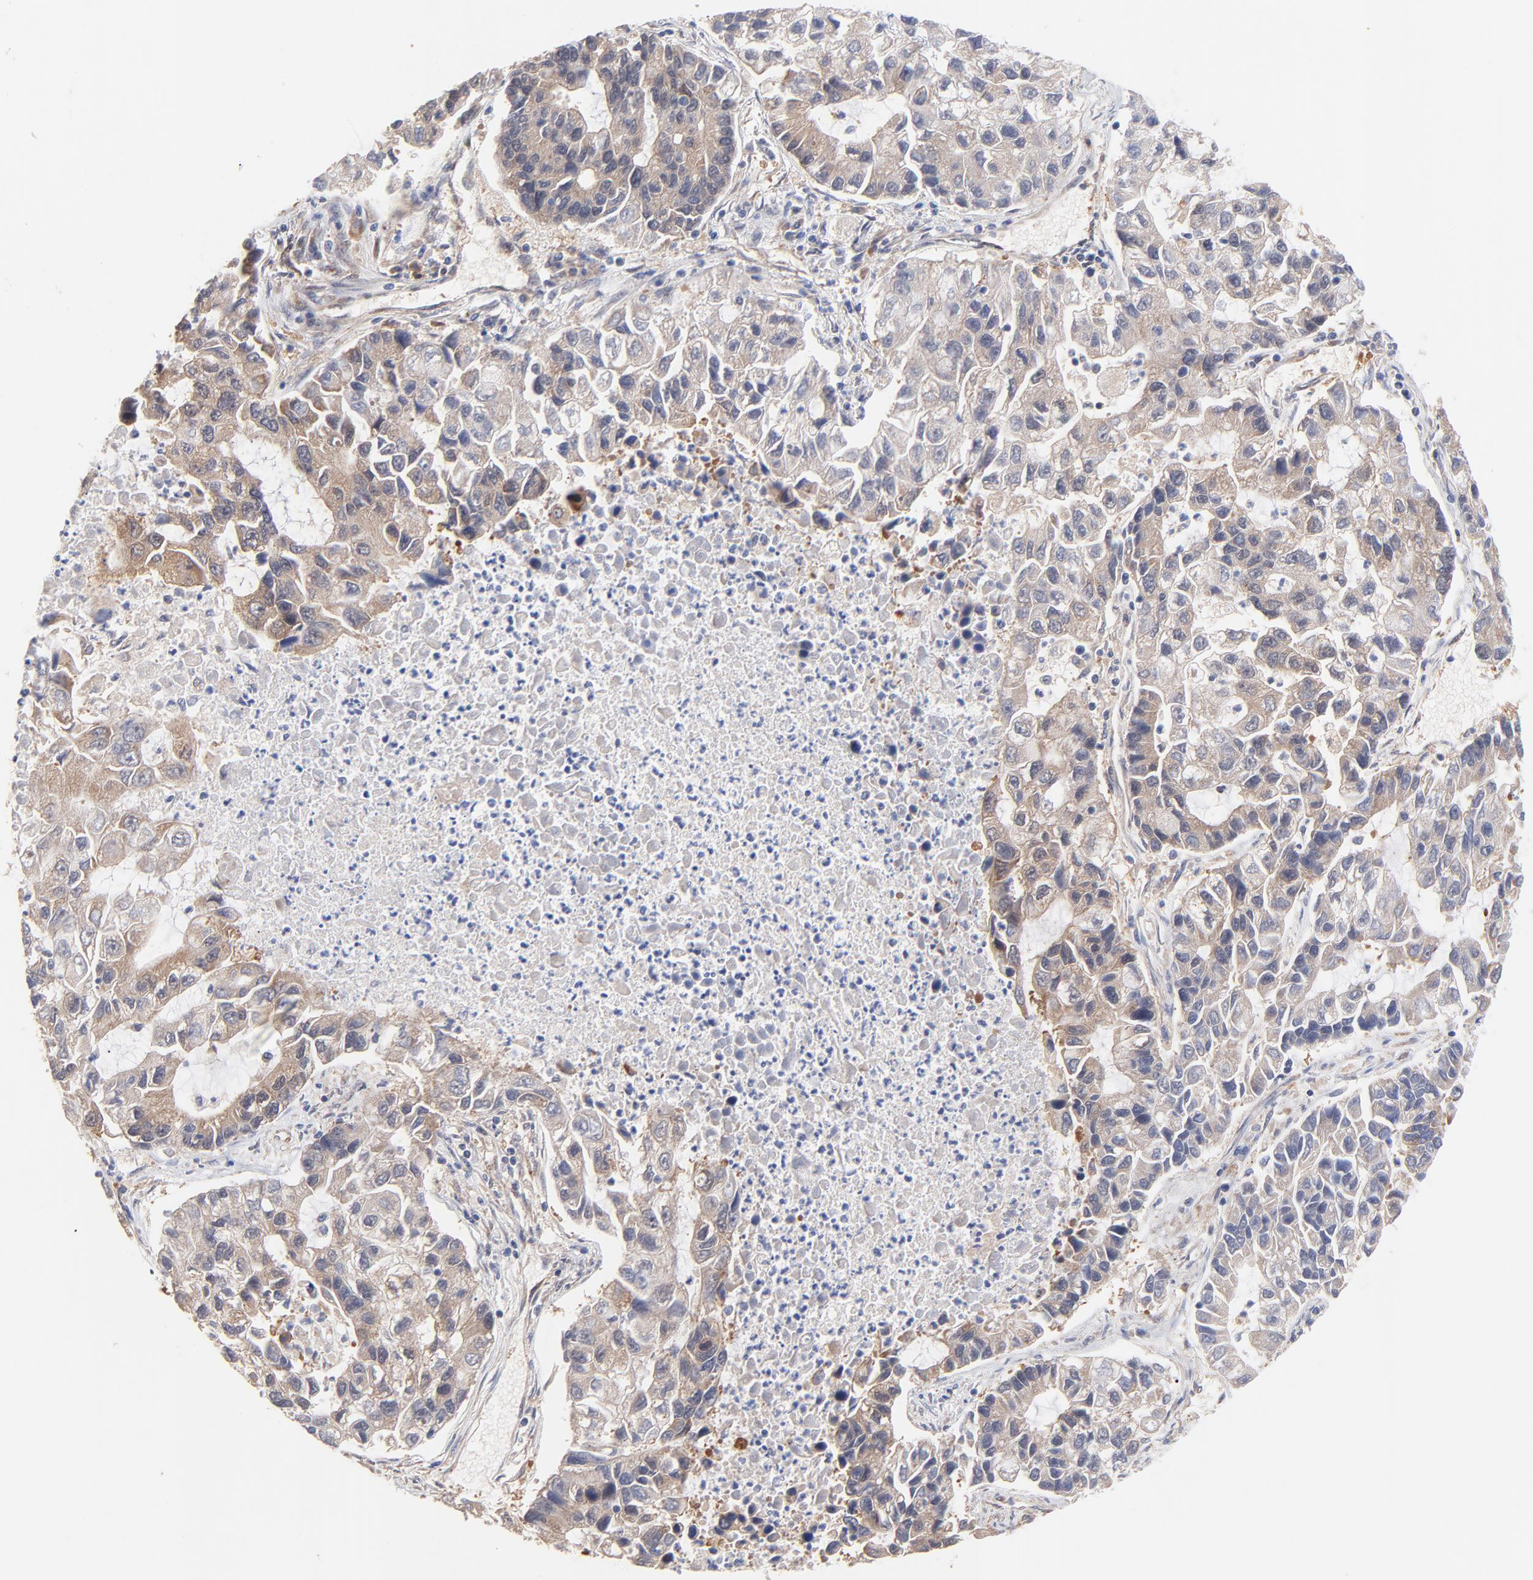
{"staining": {"intensity": "moderate", "quantity": ">75%", "location": "cytoplasmic/membranous"}, "tissue": "lung cancer", "cell_type": "Tumor cells", "image_type": "cancer", "snomed": [{"axis": "morphology", "description": "Adenocarcinoma, NOS"}, {"axis": "topography", "description": "Lung"}], "caption": "DAB immunohistochemical staining of human adenocarcinoma (lung) demonstrates moderate cytoplasmic/membranous protein positivity in approximately >75% of tumor cells. Using DAB (brown) and hematoxylin (blue) stains, captured at high magnification using brightfield microscopy.", "gene": "TXNL1", "patient": {"sex": "female", "age": 51}}